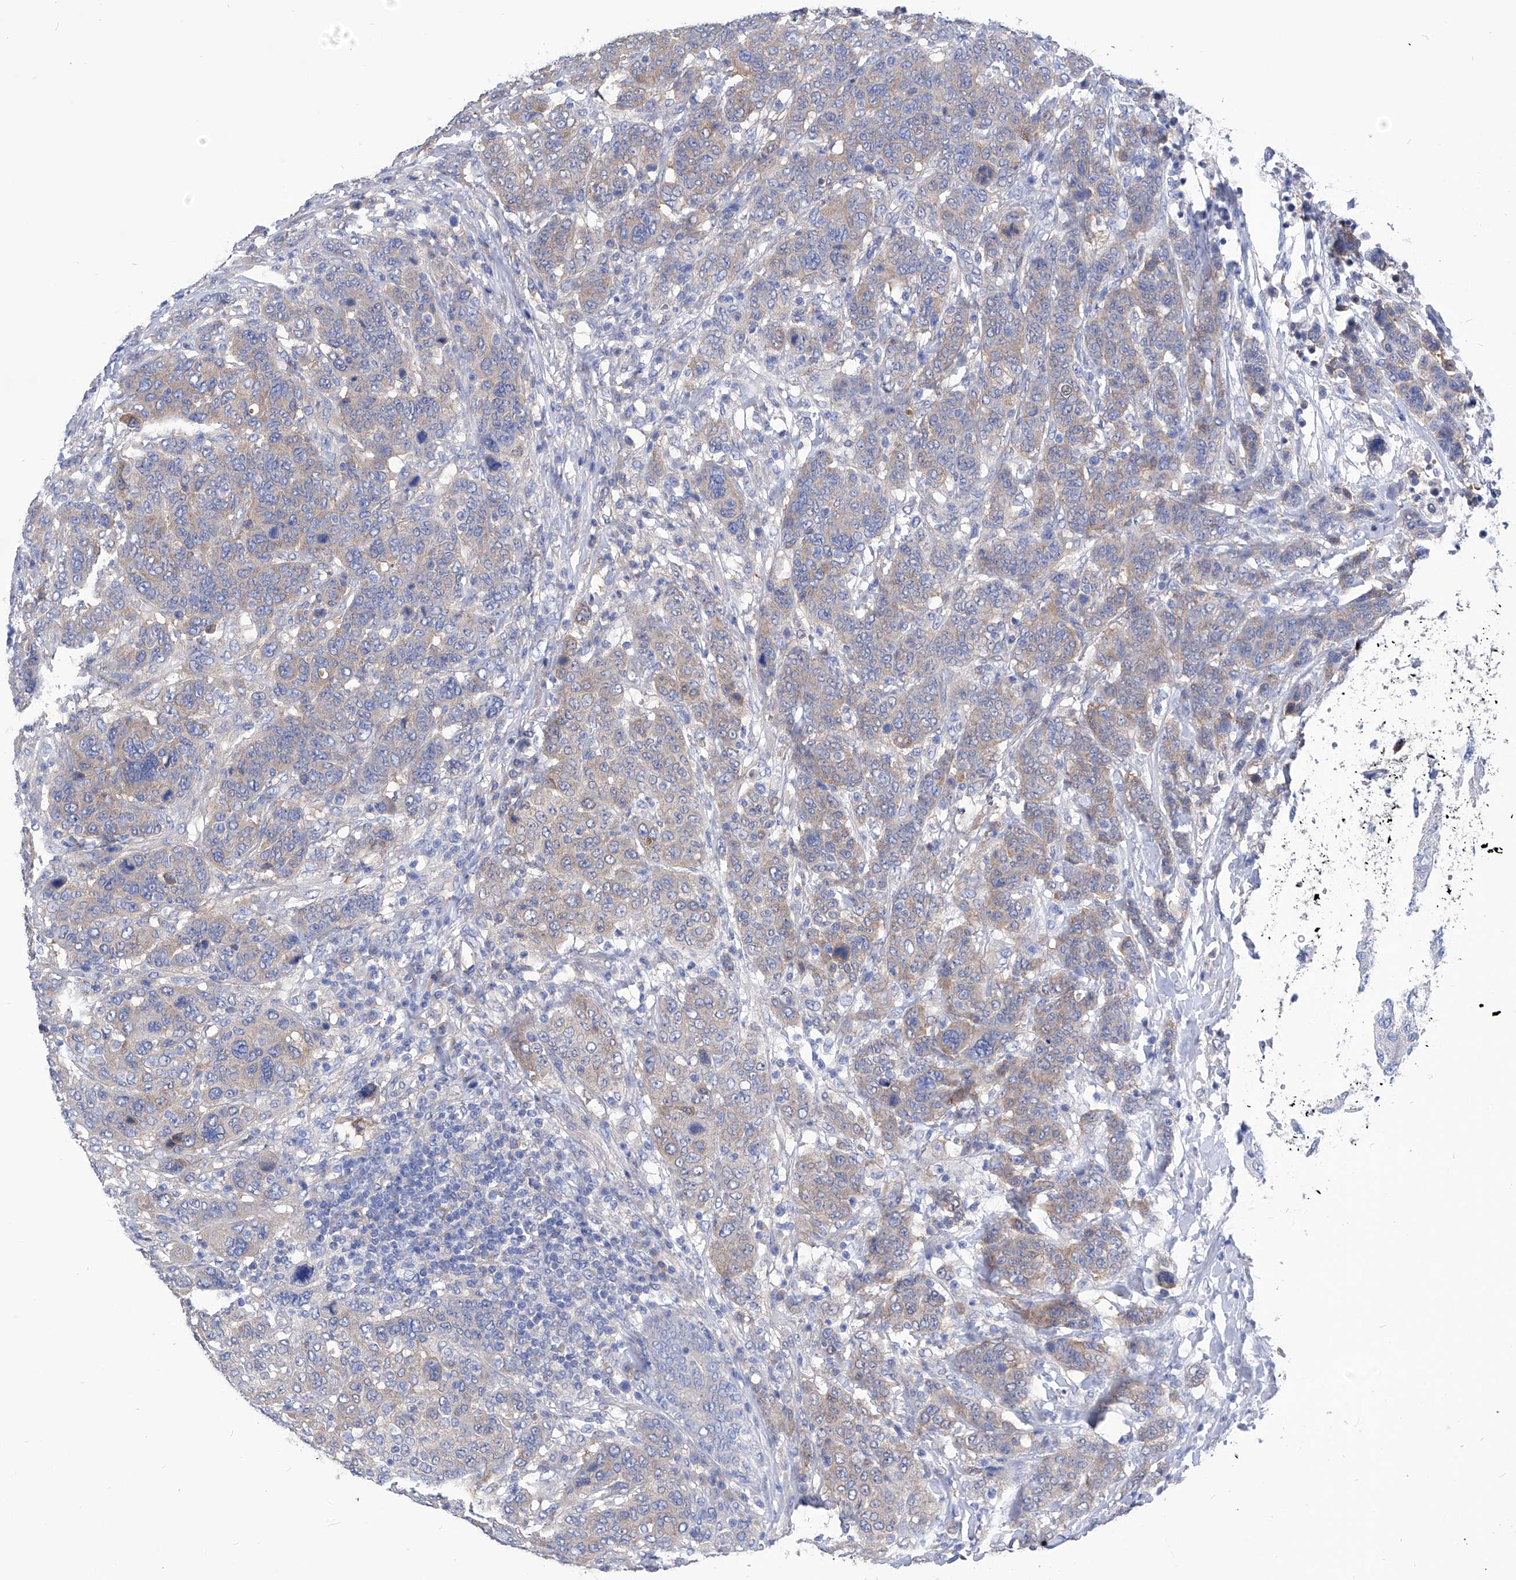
{"staining": {"intensity": "weak", "quantity": "25%-75%", "location": "cytoplasmic/membranous"}, "tissue": "breast cancer", "cell_type": "Tumor cells", "image_type": "cancer", "snomed": [{"axis": "morphology", "description": "Duct carcinoma"}, {"axis": "topography", "description": "Breast"}], "caption": "An immunohistochemistry (IHC) histopathology image of neoplastic tissue is shown. Protein staining in brown highlights weak cytoplasmic/membranous positivity in breast invasive ductal carcinoma within tumor cells.", "gene": "XPNPEP1", "patient": {"sex": "female", "age": 37}}